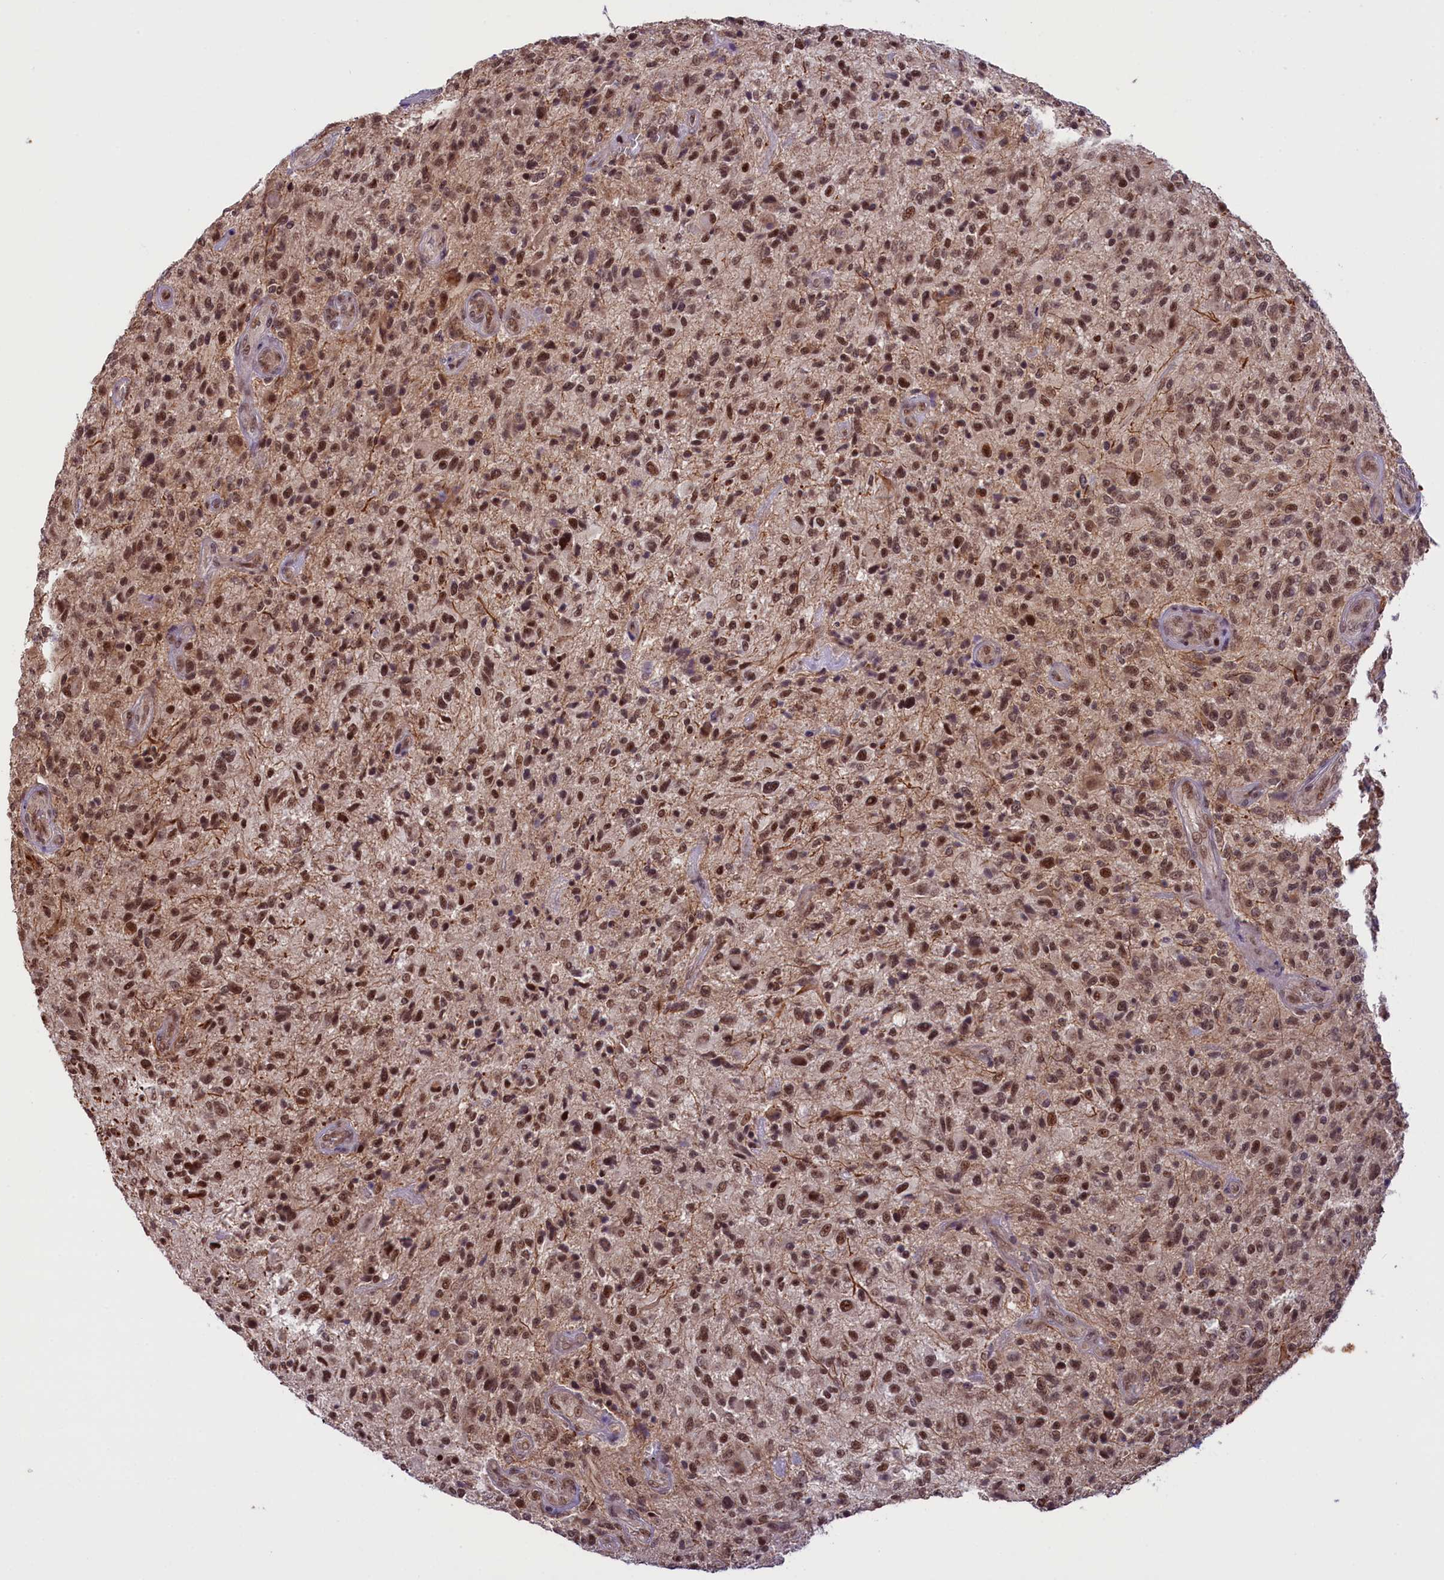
{"staining": {"intensity": "moderate", "quantity": ">75%", "location": "nuclear"}, "tissue": "glioma", "cell_type": "Tumor cells", "image_type": "cancer", "snomed": [{"axis": "morphology", "description": "Glioma, malignant, High grade"}, {"axis": "topography", "description": "Brain"}], "caption": "IHC histopathology image of human glioma stained for a protein (brown), which exhibits medium levels of moderate nuclear staining in approximately >75% of tumor cells.", "gene": "CARD8", "patient": {"sex": "male", "age": 47}}